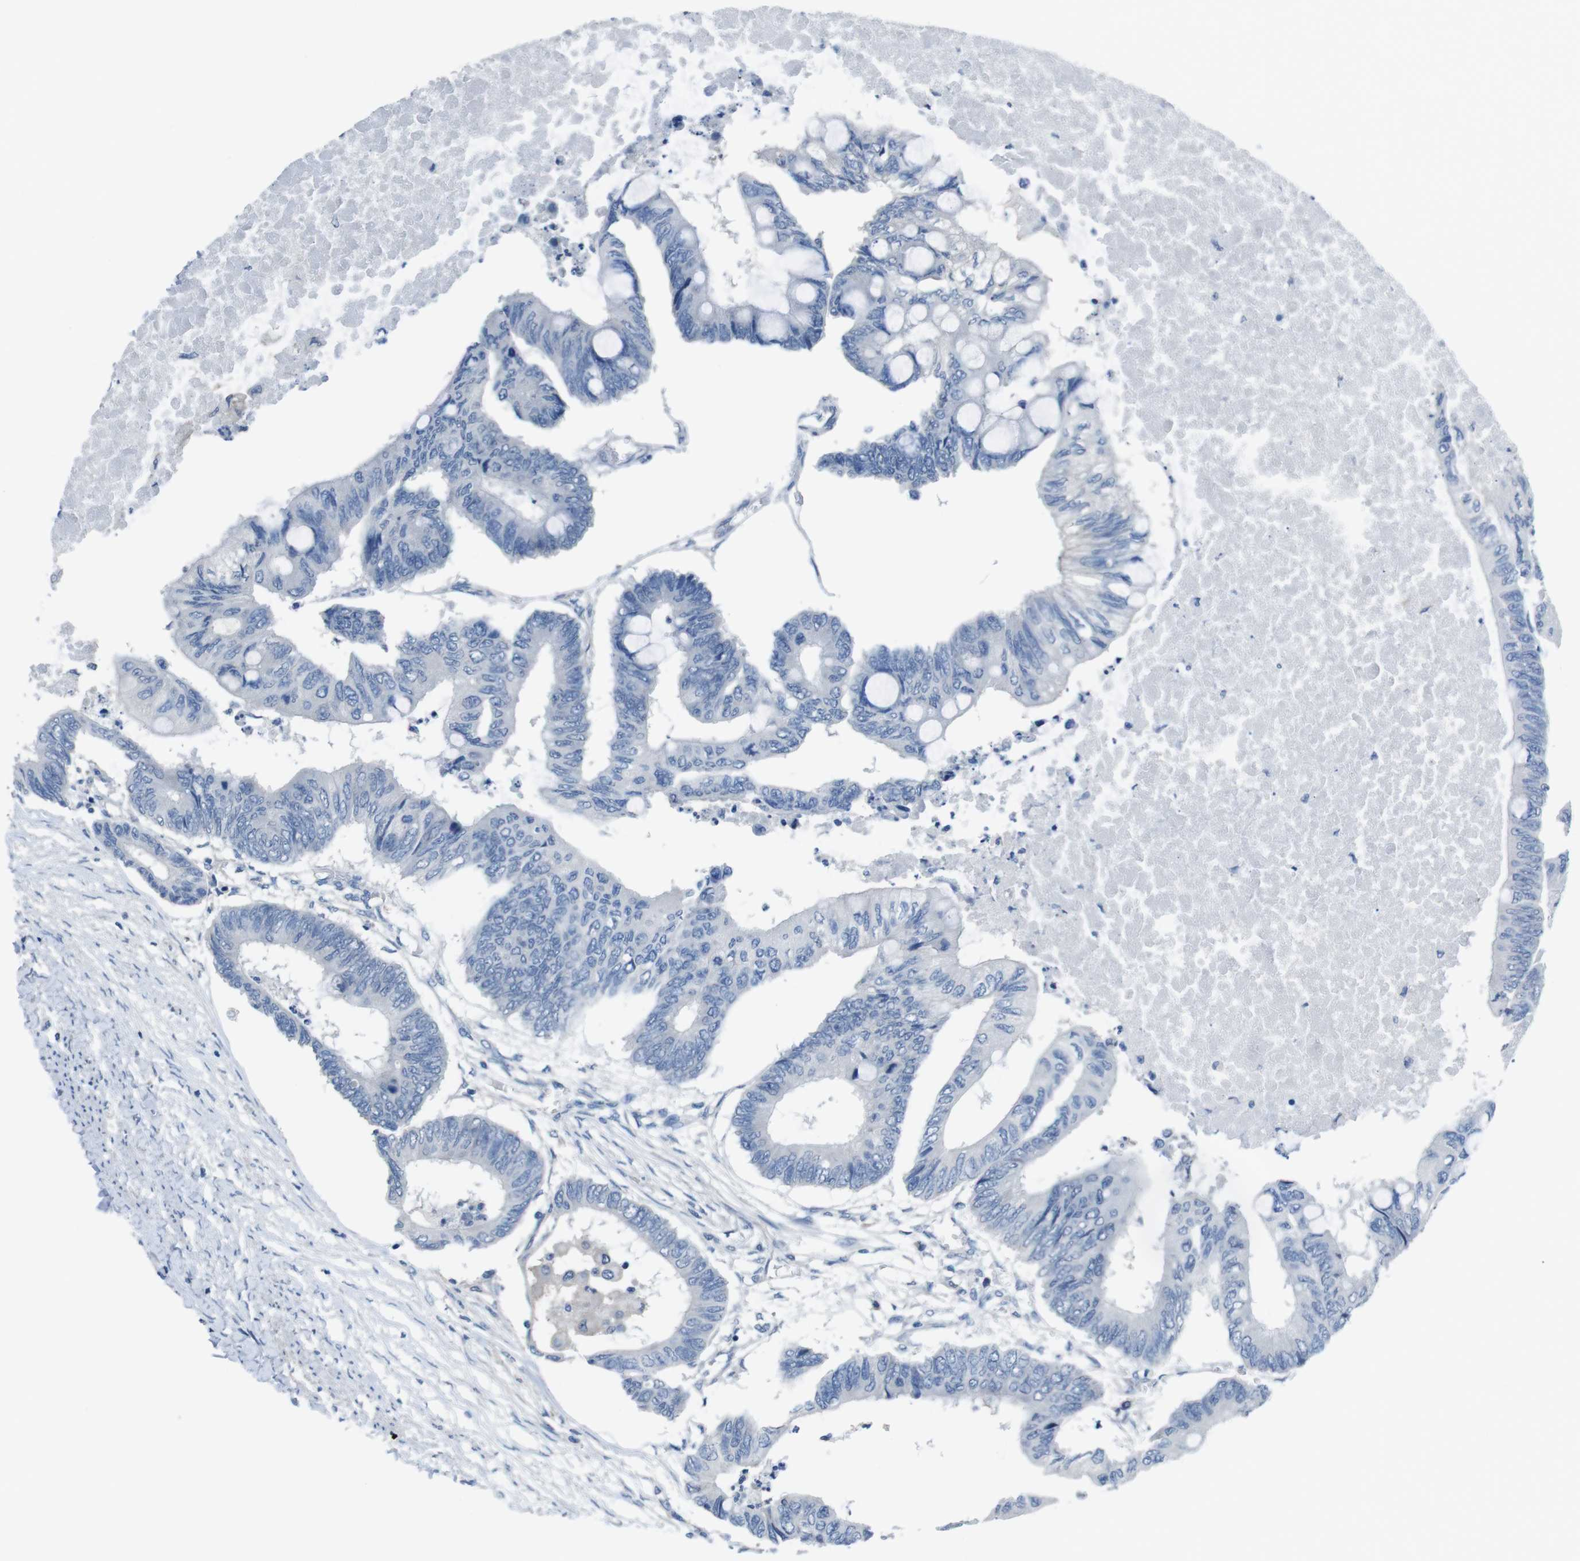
{"staining": {"intensity": "negative", "quantity": "none", "location": "none"}, "tissue": "colorectal cancer", "cell_type": "Tumor cells", "image_type": "cancer", "snomed": [{"axis": "morphology", "description": "Normal tissue, NOS"}, {"axis": "morphology", "description": "Adenocarcinoma, NOS"}, {"axis": "topography", "description": "Rectum"}, {"axis": "topography", "description": "Peripheral nerve tissue"}], "caption": "Immunohistochemistry micrograph of human colorectal cancer stained for a protein (brown), which shows no positivity in tumor cells.", "gene": "CYP2C8", "patient": {"sex": "male", "age": 92}}